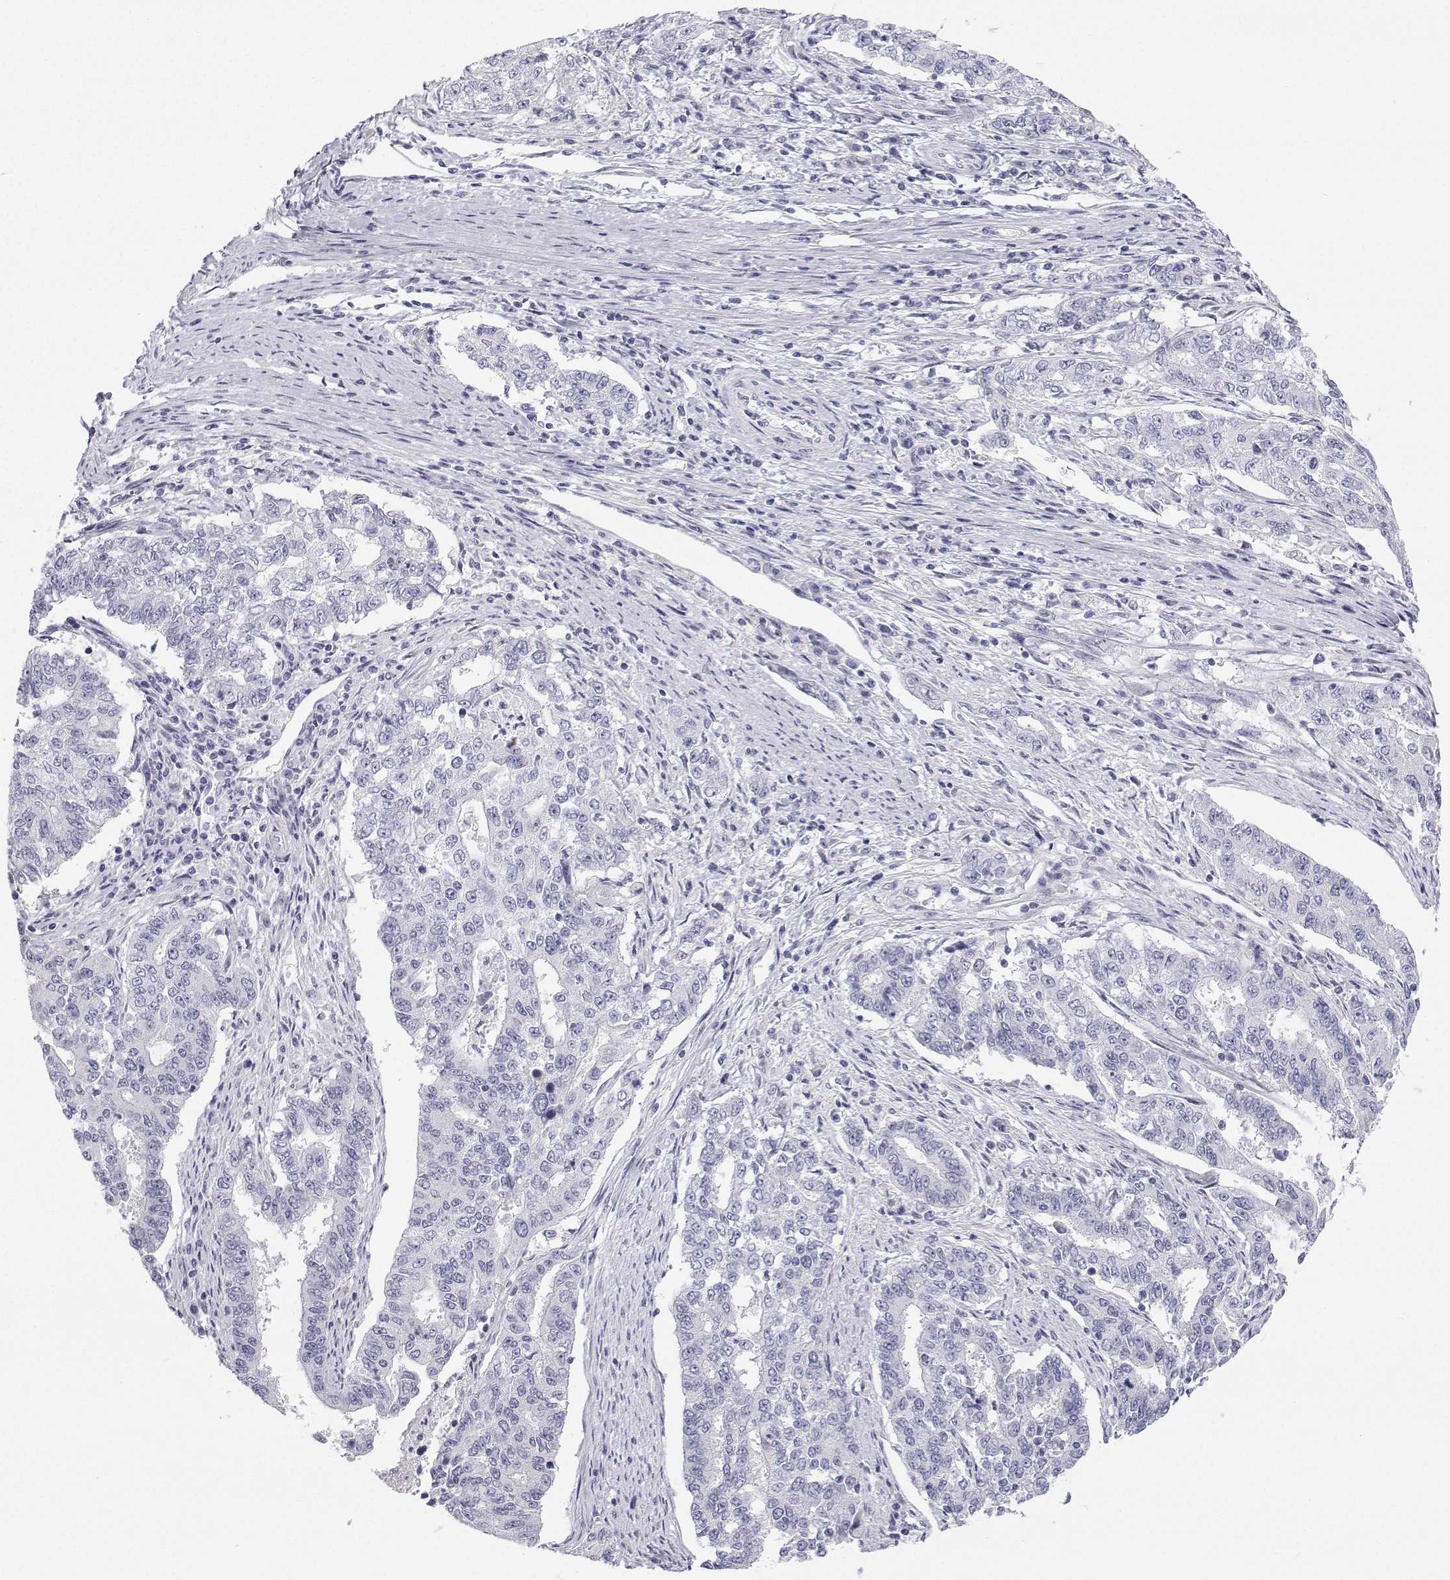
{"staining": {"intensity": "negative", "quantity": "none", "location": "none"}, "tissue": "endometrial cancer", "cell_type": "Tumor cells", "image_type": "cancer", "snomed": [{"axis": "morphology", "description": "Adenocarcinoma, NOS"}, {"axis": "topography", "description": "Uterus"}], "caption": "An IHC histopathology image of endometrial adenocarcinoma is shown. There is no staining in tumor cells of endometrial adenocarcinoma. (Immunohistochemistry, brightfield microscopy, high magnification).", "gene": "TTN", "patient": {"sex": "female", "age": 59}}